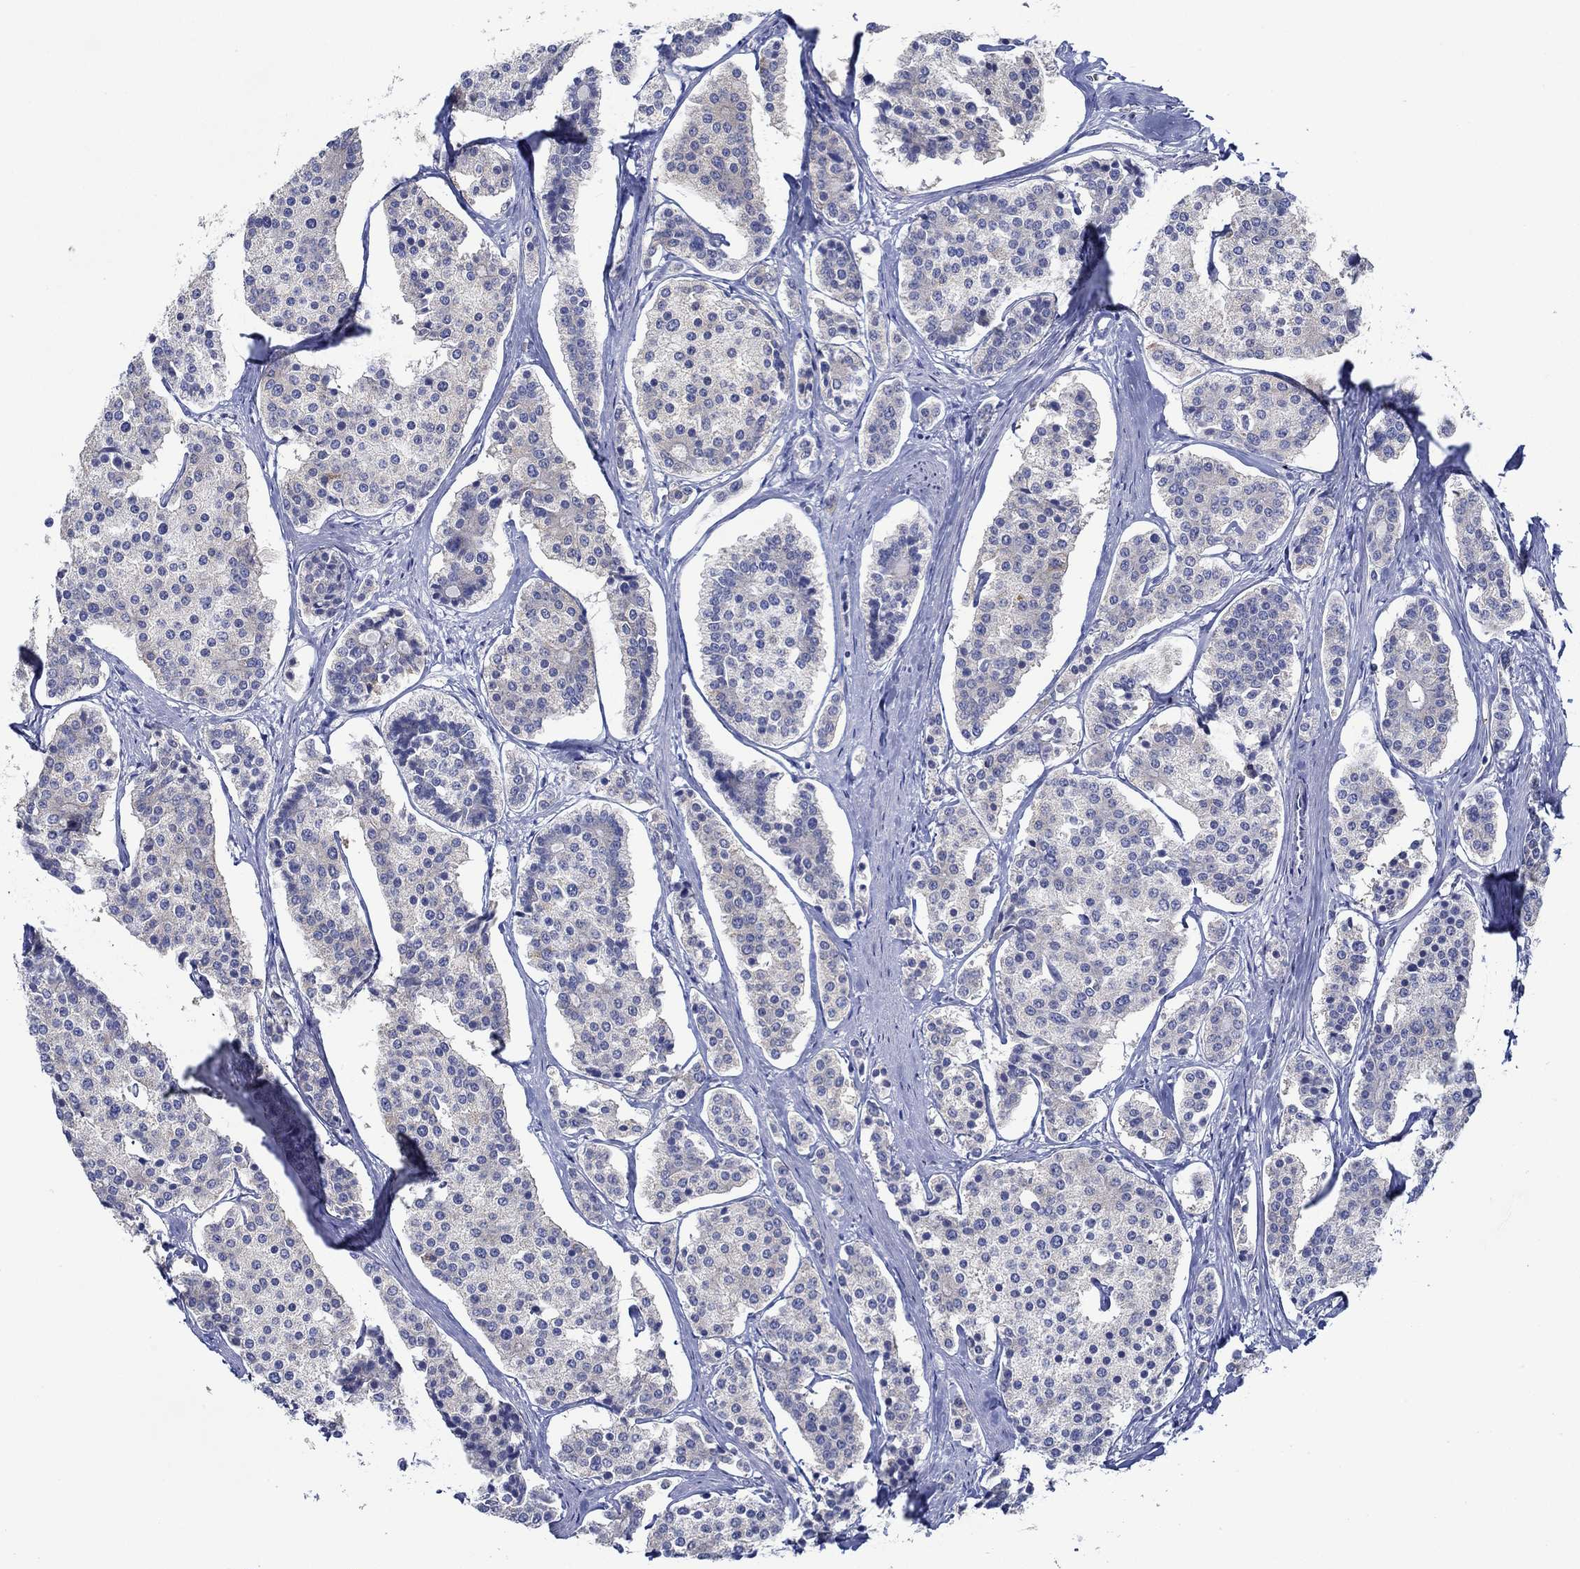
{"staining": {"intensity": "negative", "quantity": "none", "location": "none"}, "tissue": "carcinoid", "cell_type": "Tumor cells", "image_type": "cancer", "snomed": [{"axis": "morphology", "description": "Carcinoid, malignant, NOS"}, {"axis": "topography", "description": "Small intestine"}], "caption": "Human carcinoid (malignant) stained for a protein using immunohistochemistry reveals no expression in tumor cells.", "gene": "SLC27A3", "patient": {"sex": "female", "age": 65}}